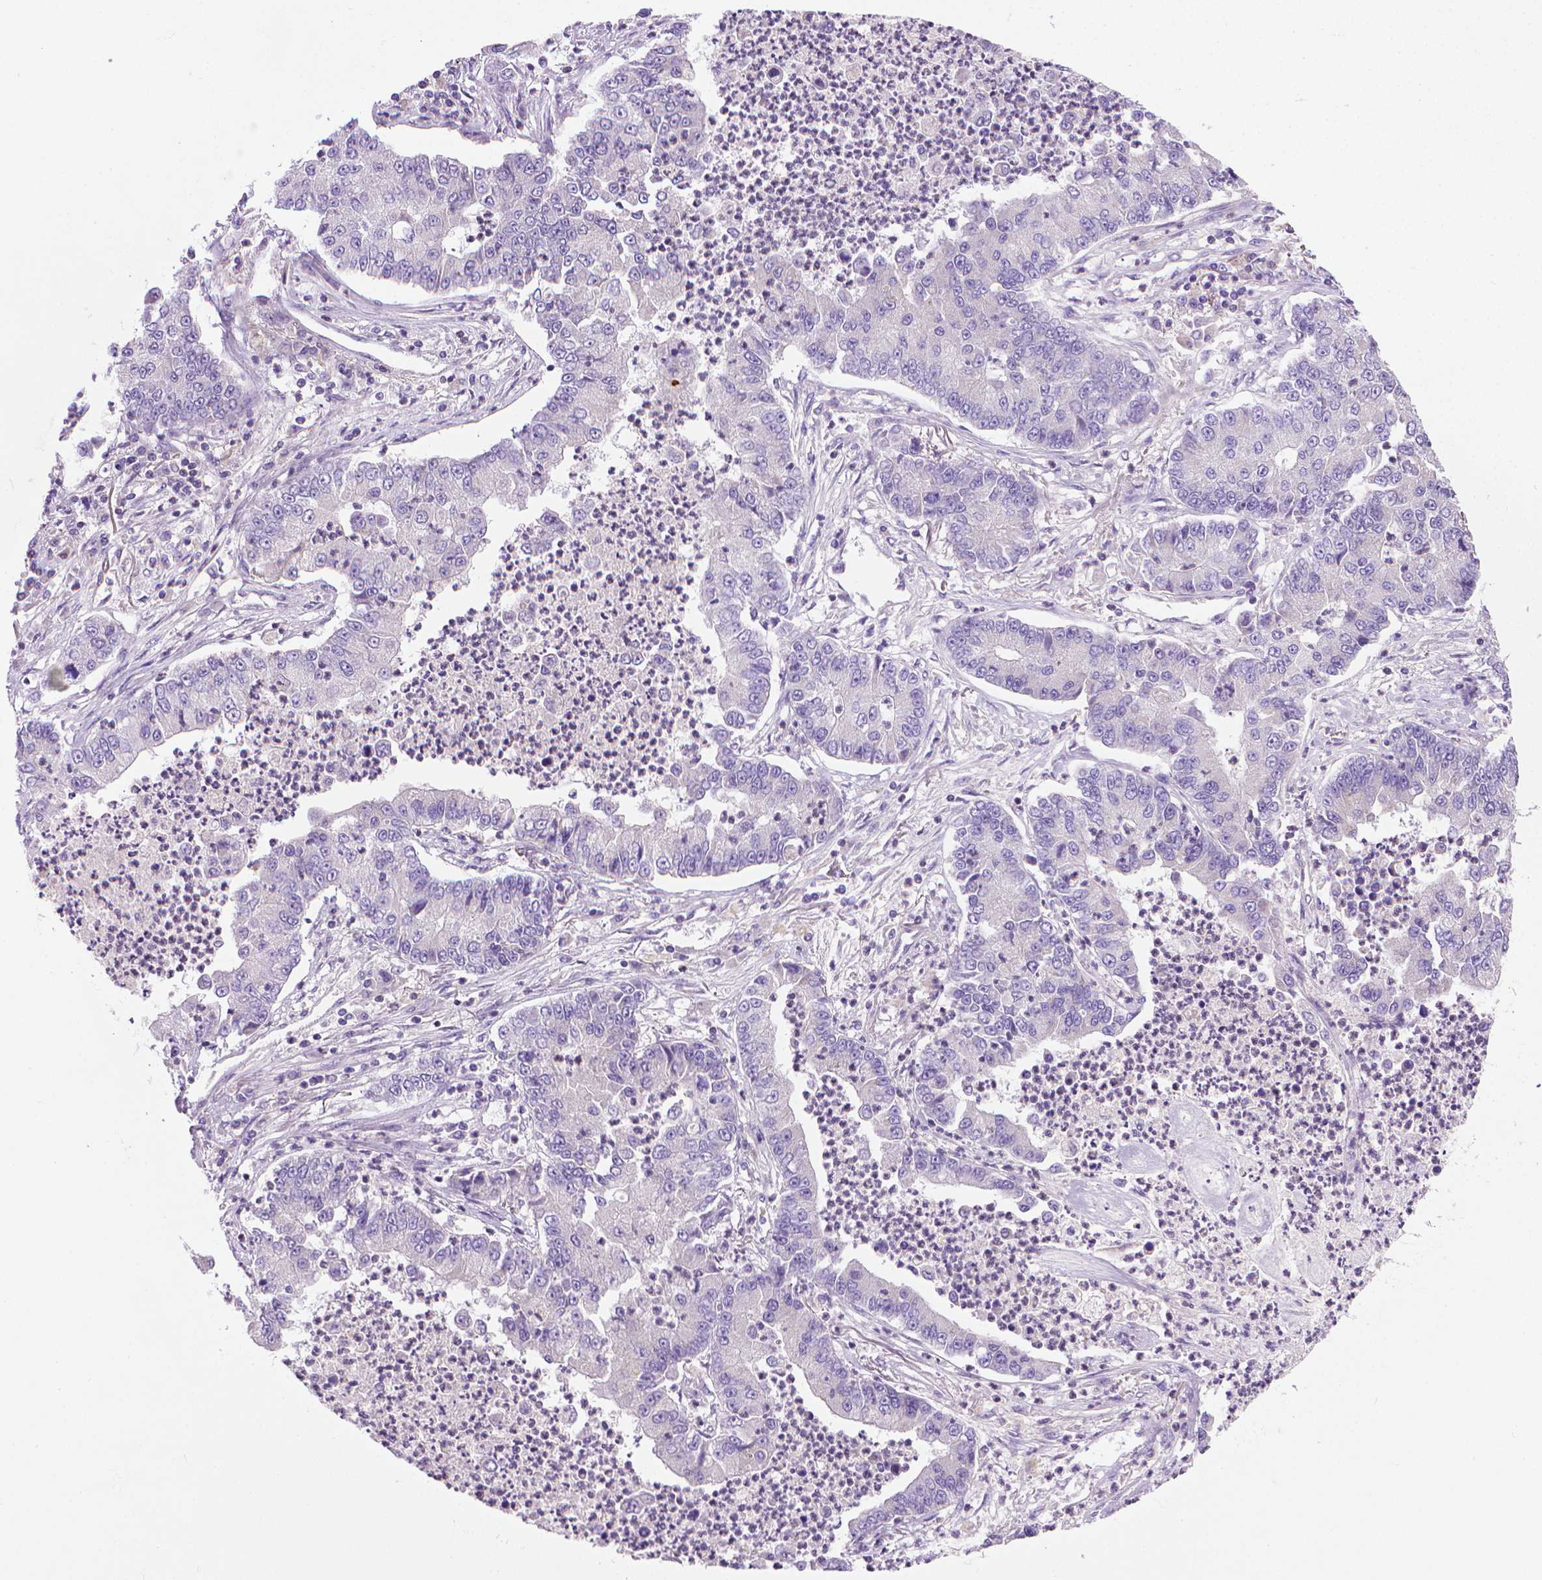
{"staining": {"intensity": "negative", "quantity": "none", "location": "none"}, "tissue": "lung cancer", "cell_type": "Tumor cells", "image_type": "cancer", "snomed": [{"axis": "morphology", "description": "Adenocarcinoma, NOS"}, {"axis": "topography", "description": "Lung"}], "caption": "Immunohistochemistry (IHC) image of adenocarcinoma (lung) stained for a protein (brown), which reveals no staining in tumor cells.", "gene": "SLC51B", "patient": {"sex": "female", "age": 57}}